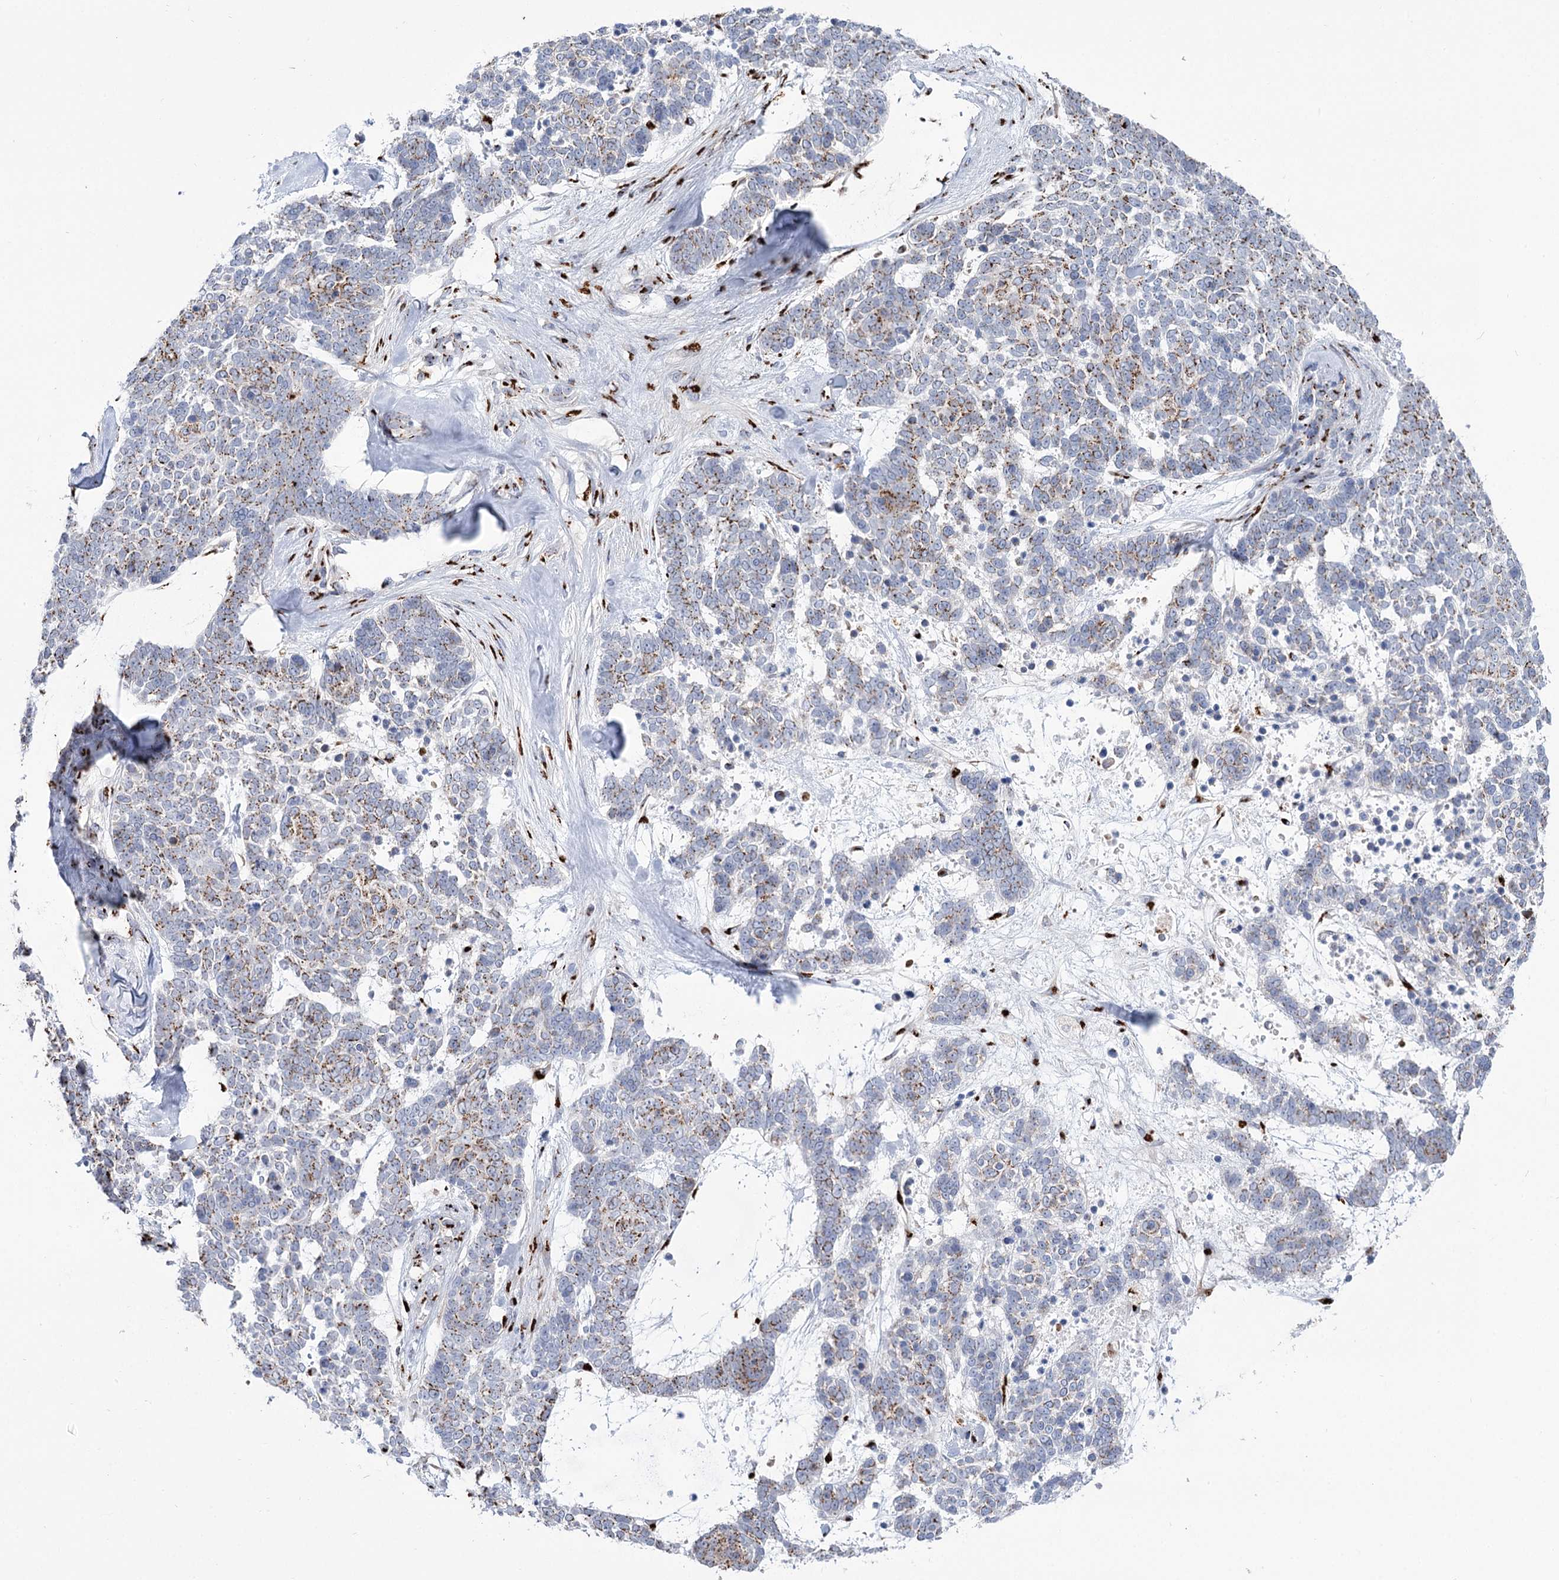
{"staining": {"intensity": "moderate", "quantity": ">75%", "location": "cytoplasmic/membranous"}, "tissue": "skin cancer", "cell_type": "Tumor cells", "image_type": "cancer", "snomed": [{"axis": "morphology", "description": "Basal cell carcinoma"}, {"axis": "topography", "description": "Skin"}], "caption": "Protein staining displays moderate cytoplasmic/membranous positivity in about >75% of tumor cells in skin cancer (basal cell carcinoma).", "gene": "TMEM165", "patient": {"sex": "female", "age": 81}}